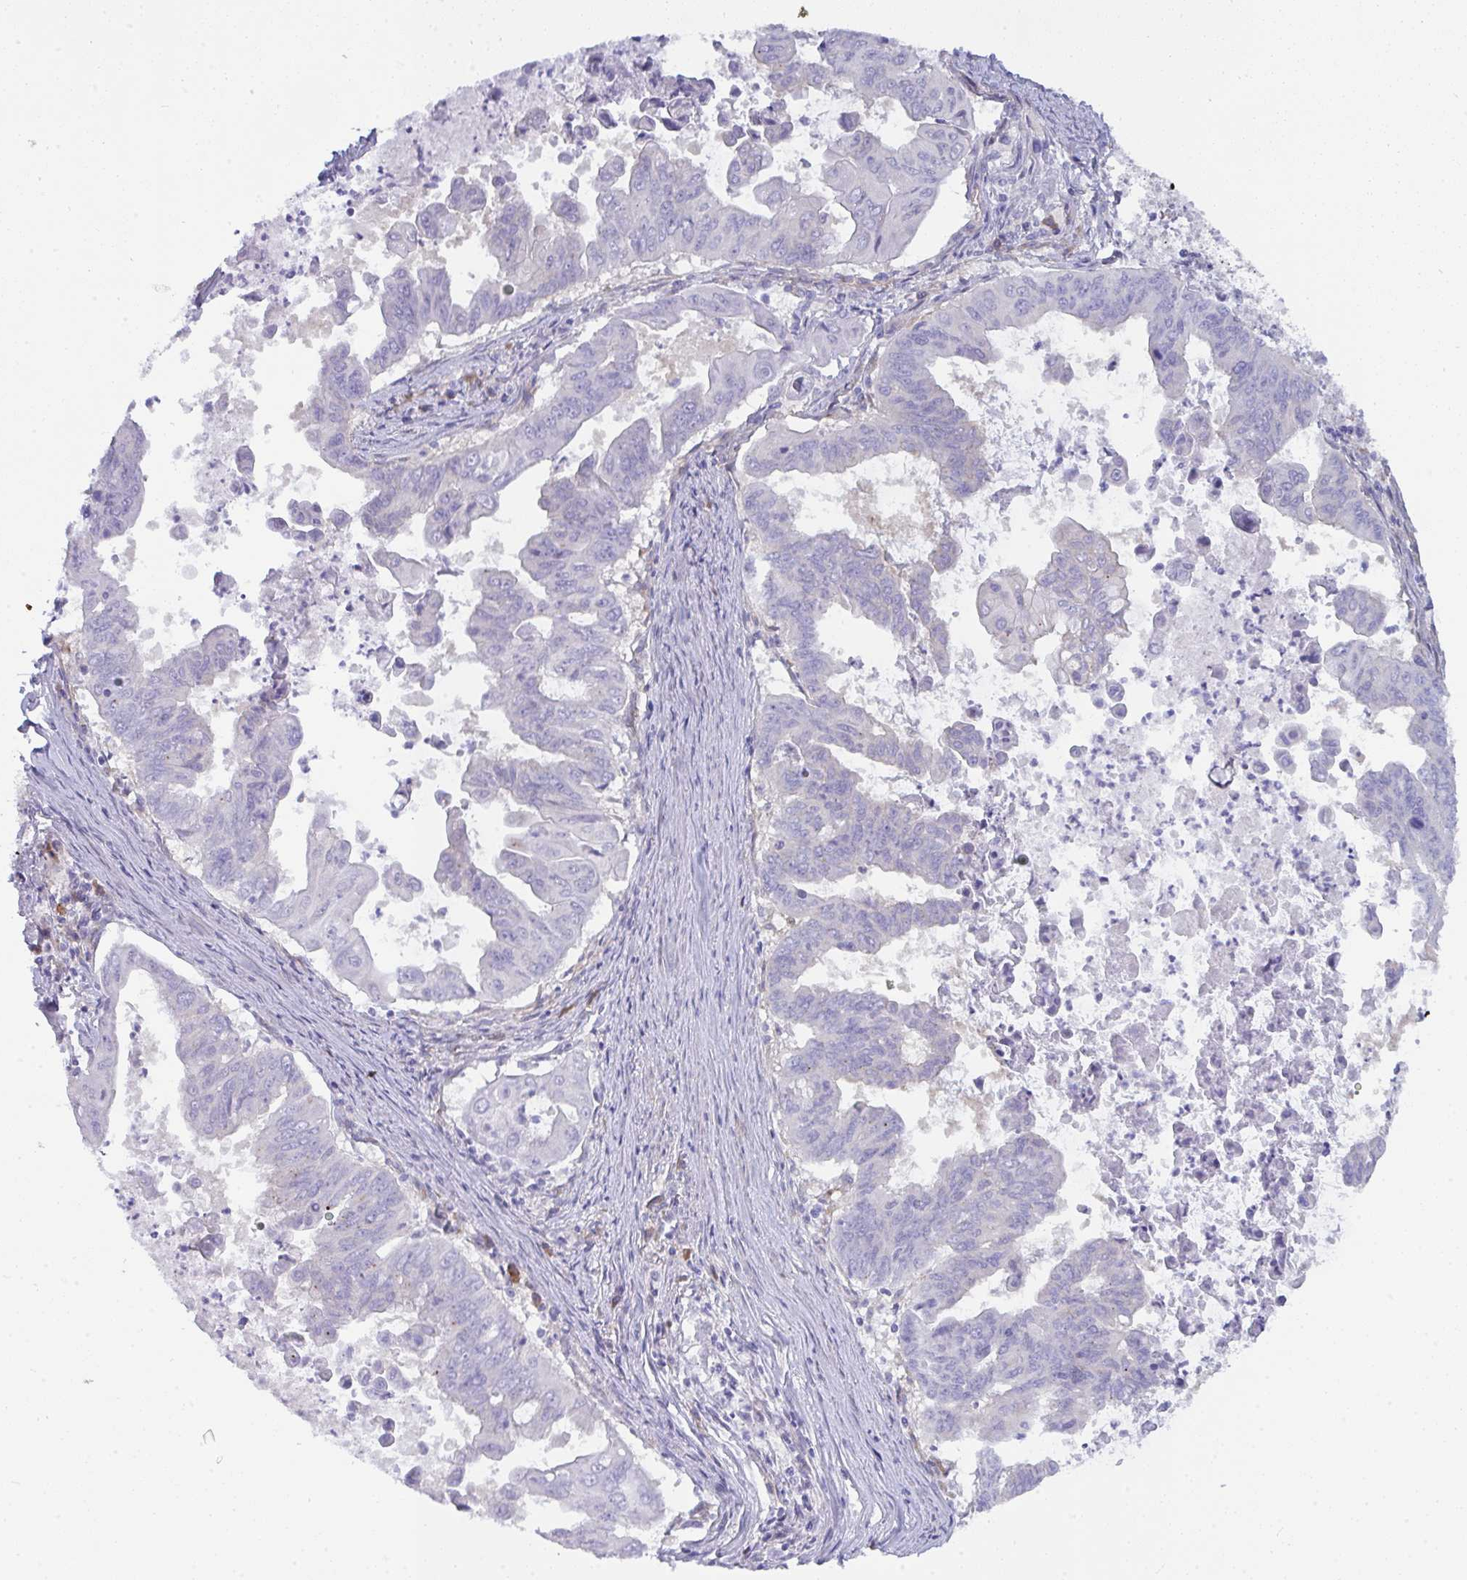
{"staining": {"intensity": "negative", "quantity": "none", "location": "none"}, "tissue": "stomach cancer", "cell_type": "Tumor cells", "image_type": "cancer", "snomed": [{"axis": "morphology", "description": "Adenocarcinoma, NOS"}, {"axis": "topography", "description": "Stomach, upper"}], "caption": "IHC histopathology image of human adenocarcinoma (stomach) stained for a protein (brown), which reveals no positivity in tumor cells.", "gene": "GAB1", "patient": {"sex": "male", "age": 80}}